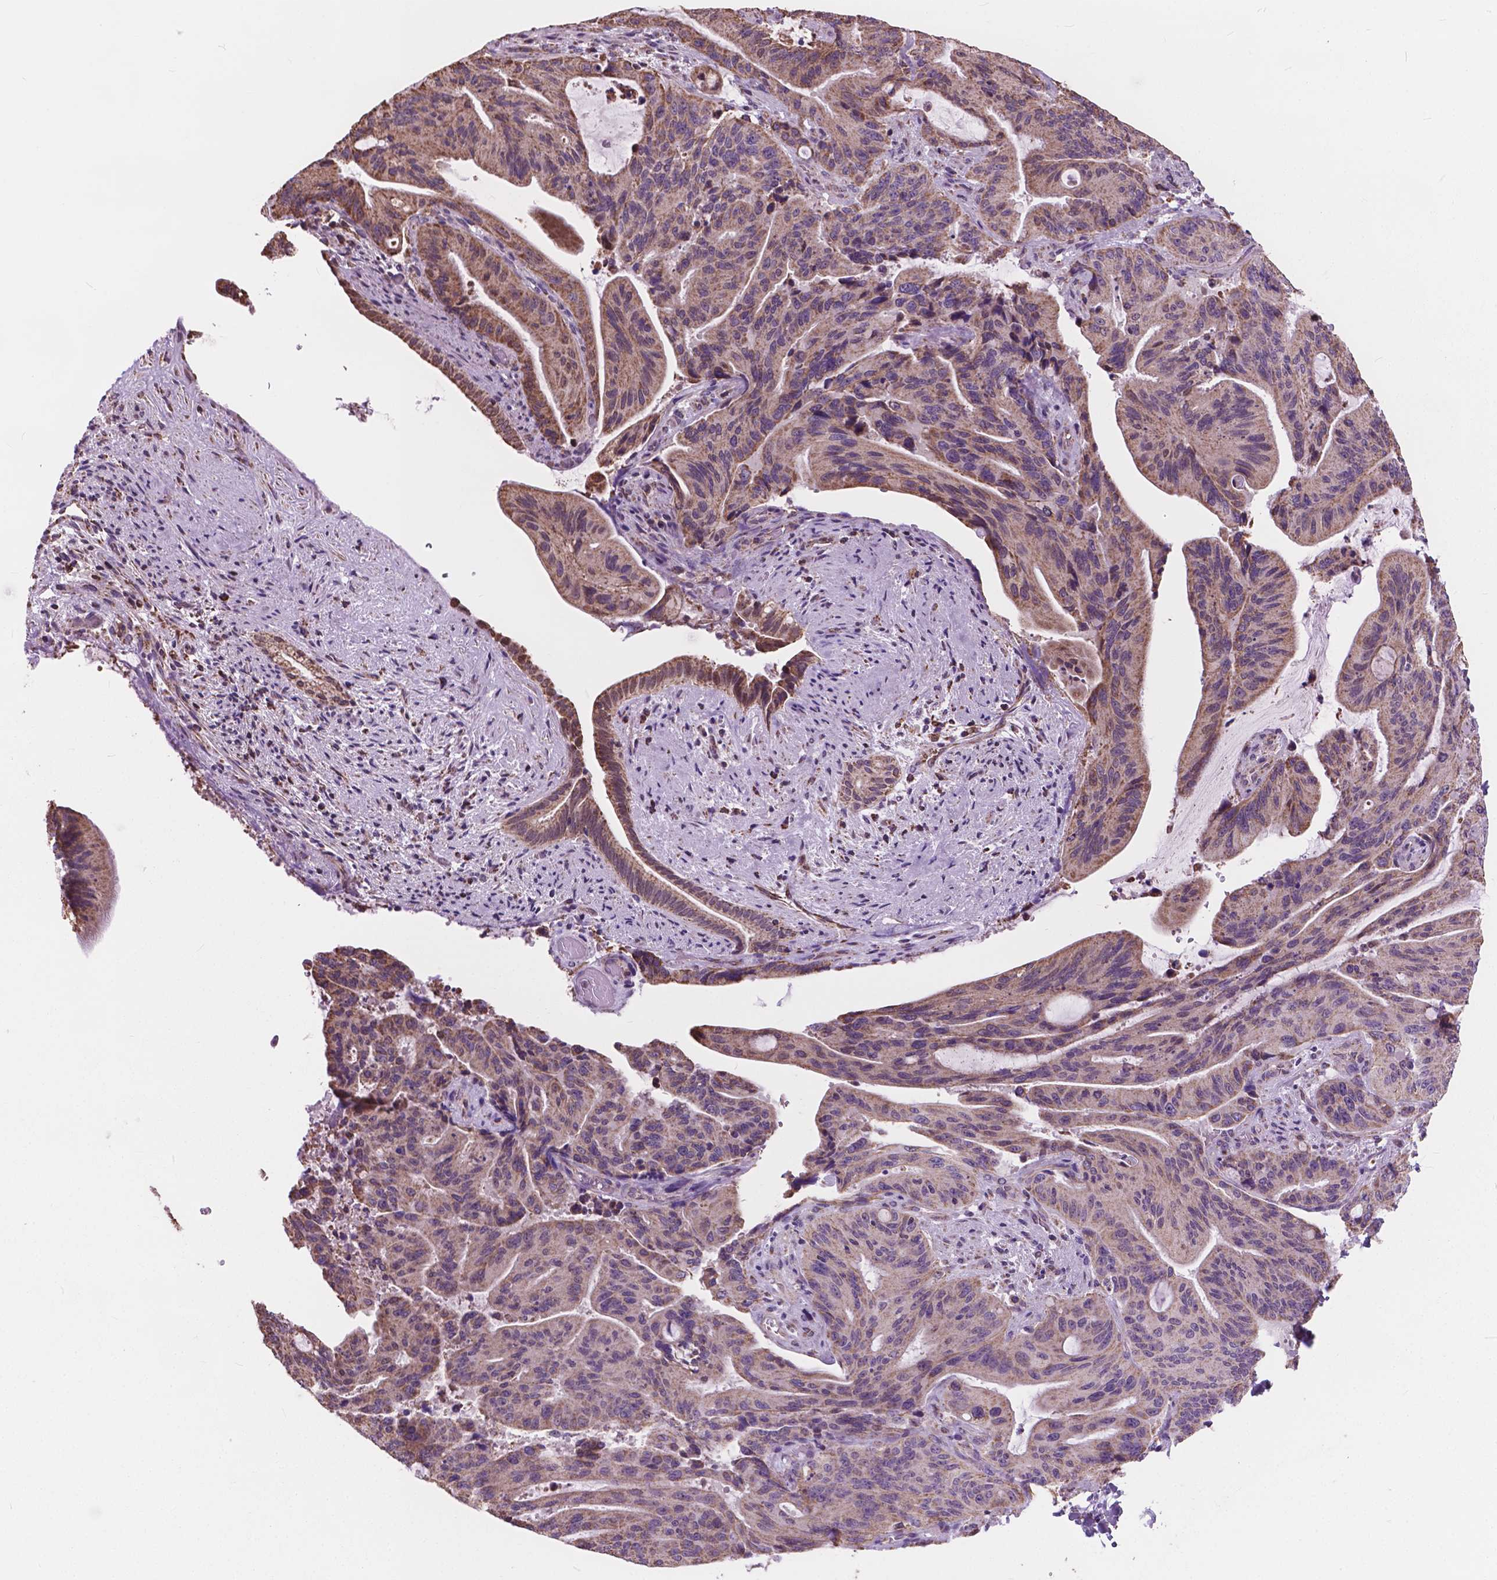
{"staining": {"intensity": "moderate", "quantity": ">75%", "location": "cytoplasmic/membranous"}, "tissue": "liver cancer", "cell_type": "Tumor cells", "image_type": "cancer", "snomed": [{"axis": "morphology", "description": "Cholangiocarcinoma"}, {"axis": "topography", "description": "Liver"}], "caption": "Immunohistochemical staining of liver cancer (cholangiocarcinoma) exhibits medium levels of moderate cytoplasmic/membranous expression in approximately >75% of tumor cells.", "gene": "SCOC", "patient": {"sex": "female", "age": 73}}